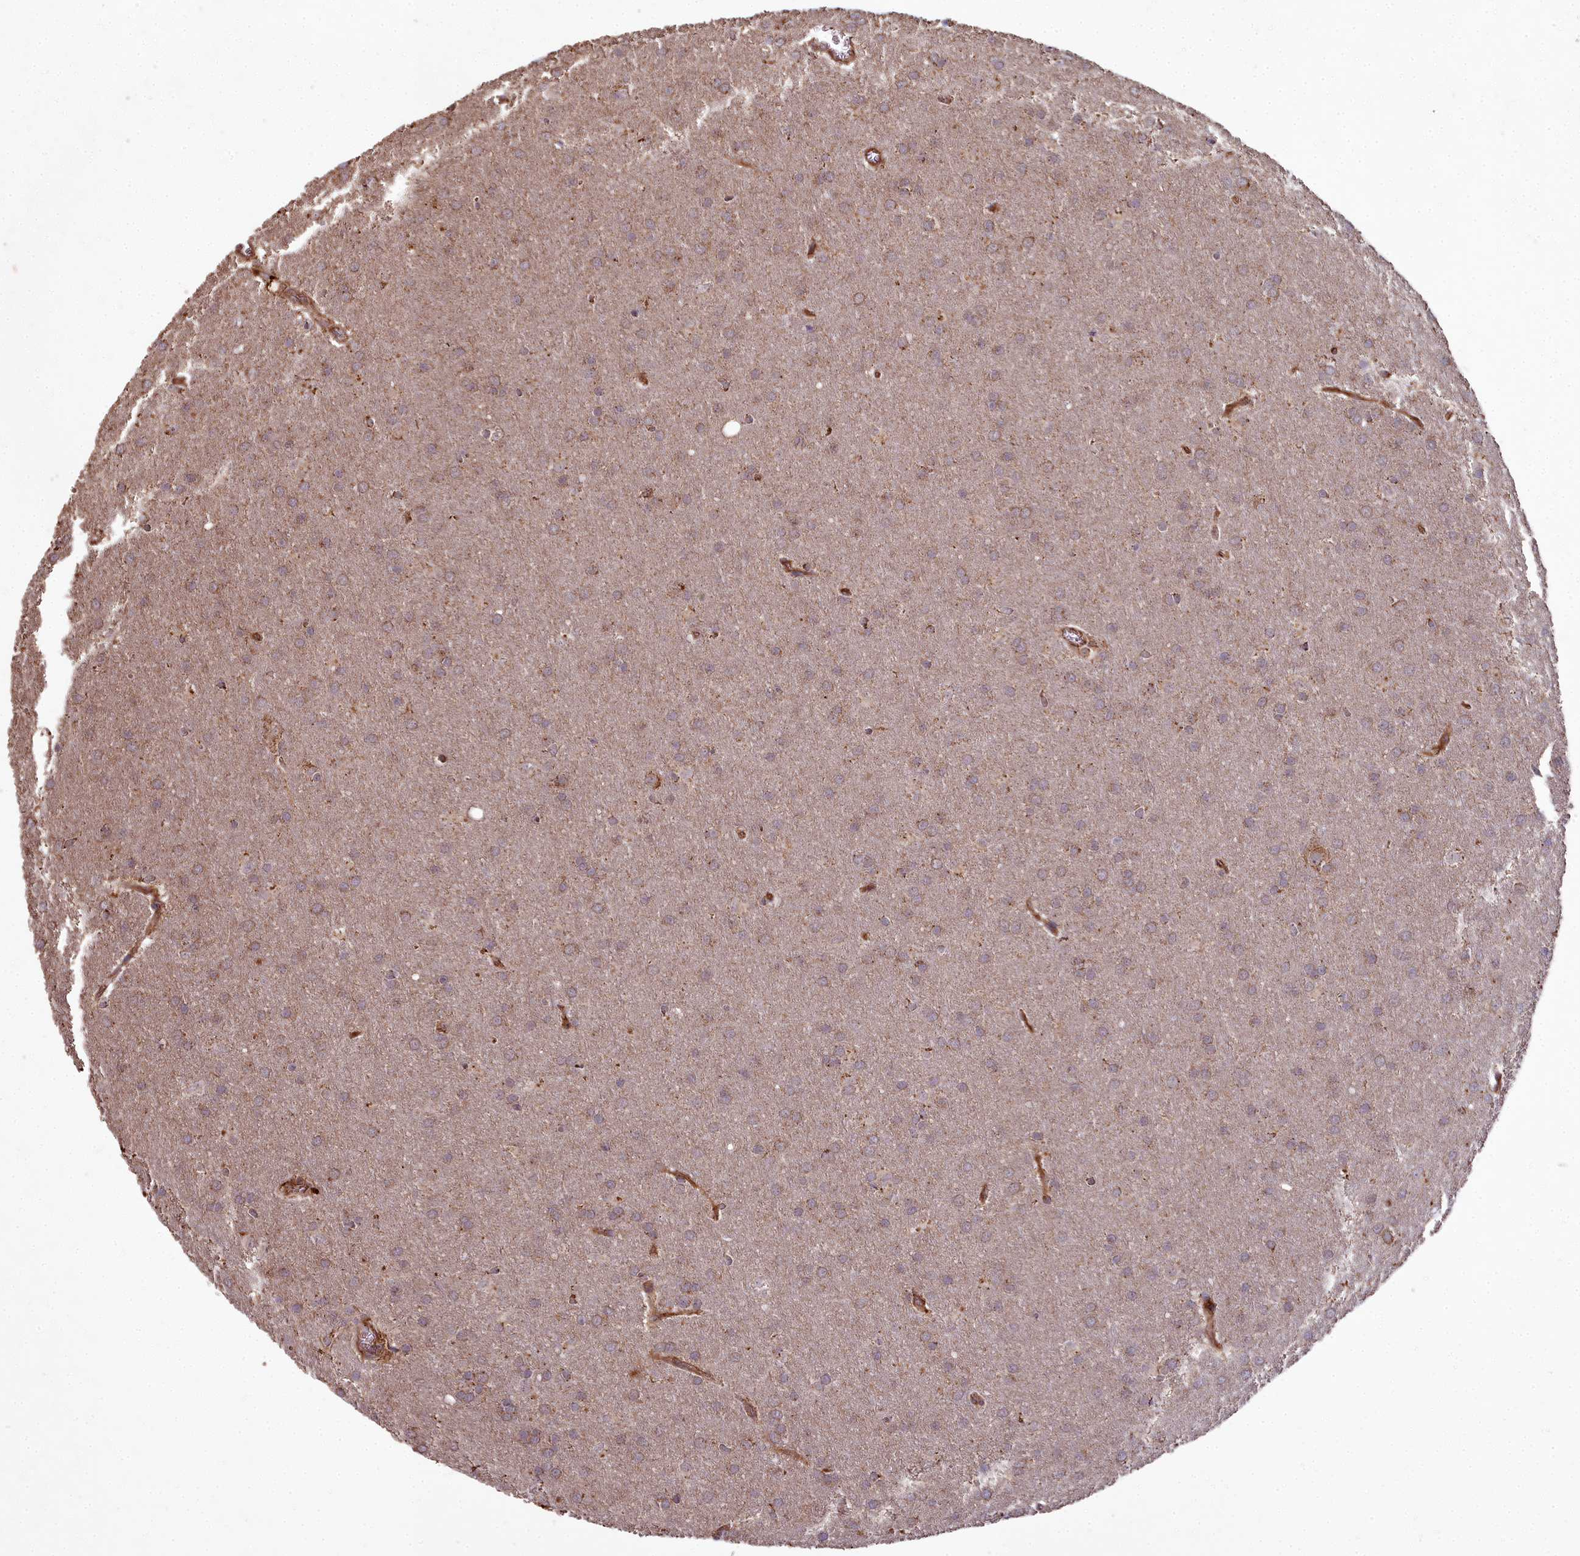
{"staining": {"intensity": "weak", "quantity": "25%-75%", "location": "cytoplasmic/membranous"}, "tissue": "glioma", "cell_type": "Tumor cells", "image_type": "cancer", "snomed": [{"axis": "morphology", "description": "Glioma, malignant, Low grade"}, {"axis": "topography", "description": "Brain"}], "caption": "Immunohistochemistry micrograph of neoplastic tissue: human glioma stained using immunohistochemistry (IHC) demonstrates low levels of weak protein expression localized specifically in the cytoplasmic/membranous of tumor cells, appearing as a cytoplasmic/membranous brown color.", "gene": "CEMIP2", "patient": {"sex": "female", "age": 32}}